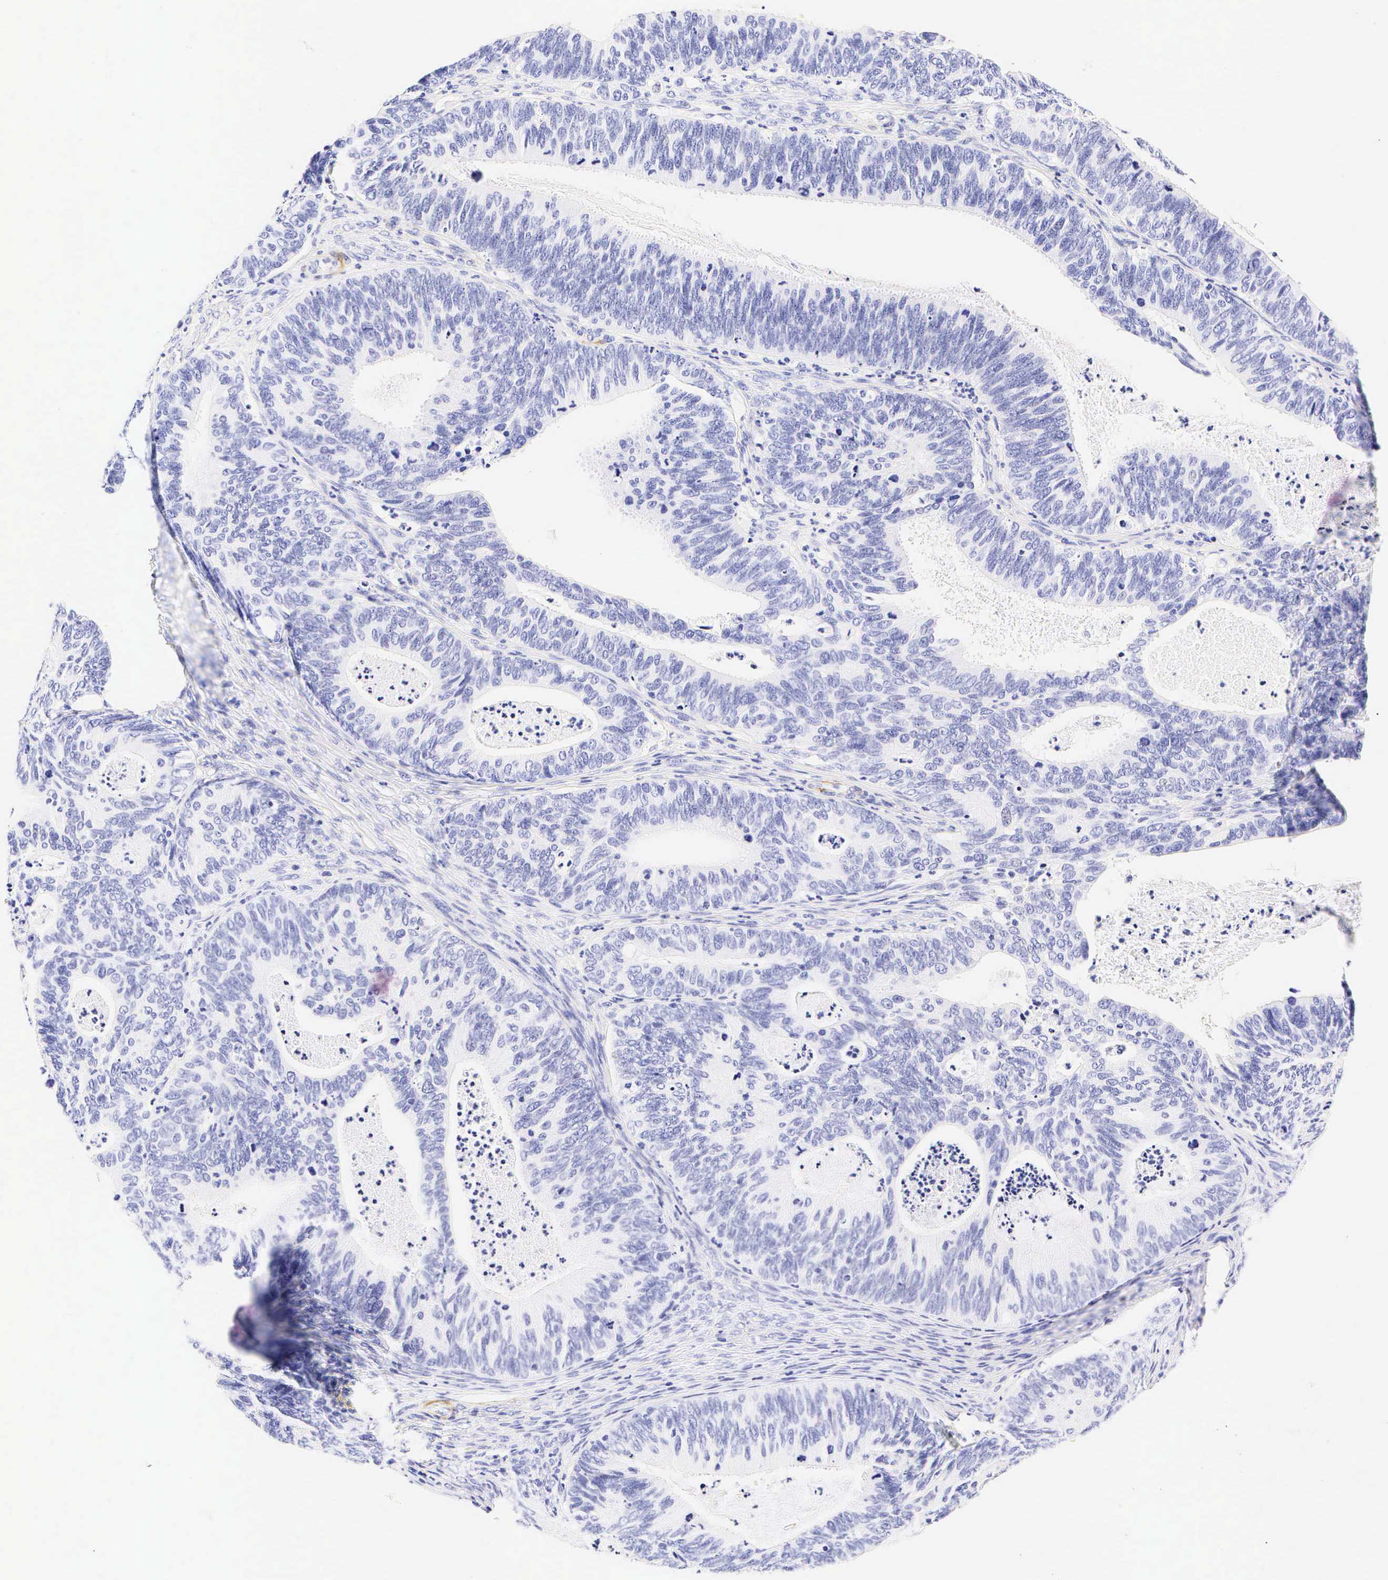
{"staining": {"intensity": "negative", "quantity": "none", "location": "none"}, "tissue": "ovarian cancer", "cell_type": "Tumor cells", "image_type": "cancer", "snomed": [{"axis": "morphology", "description": "Carcinoma, endometroid"}, {"axis": "topography", "description": "Ovary"}], "caption": "This image is of endometroid carcinoma (ovarian) stained with immunohistochemistry (IHC) to label a protein in brown with the nuclei are counter-stained blue. There is no staining in tumor cells.", "gene": "CALD1", "patient": {"sex": "female", "age": 52}}